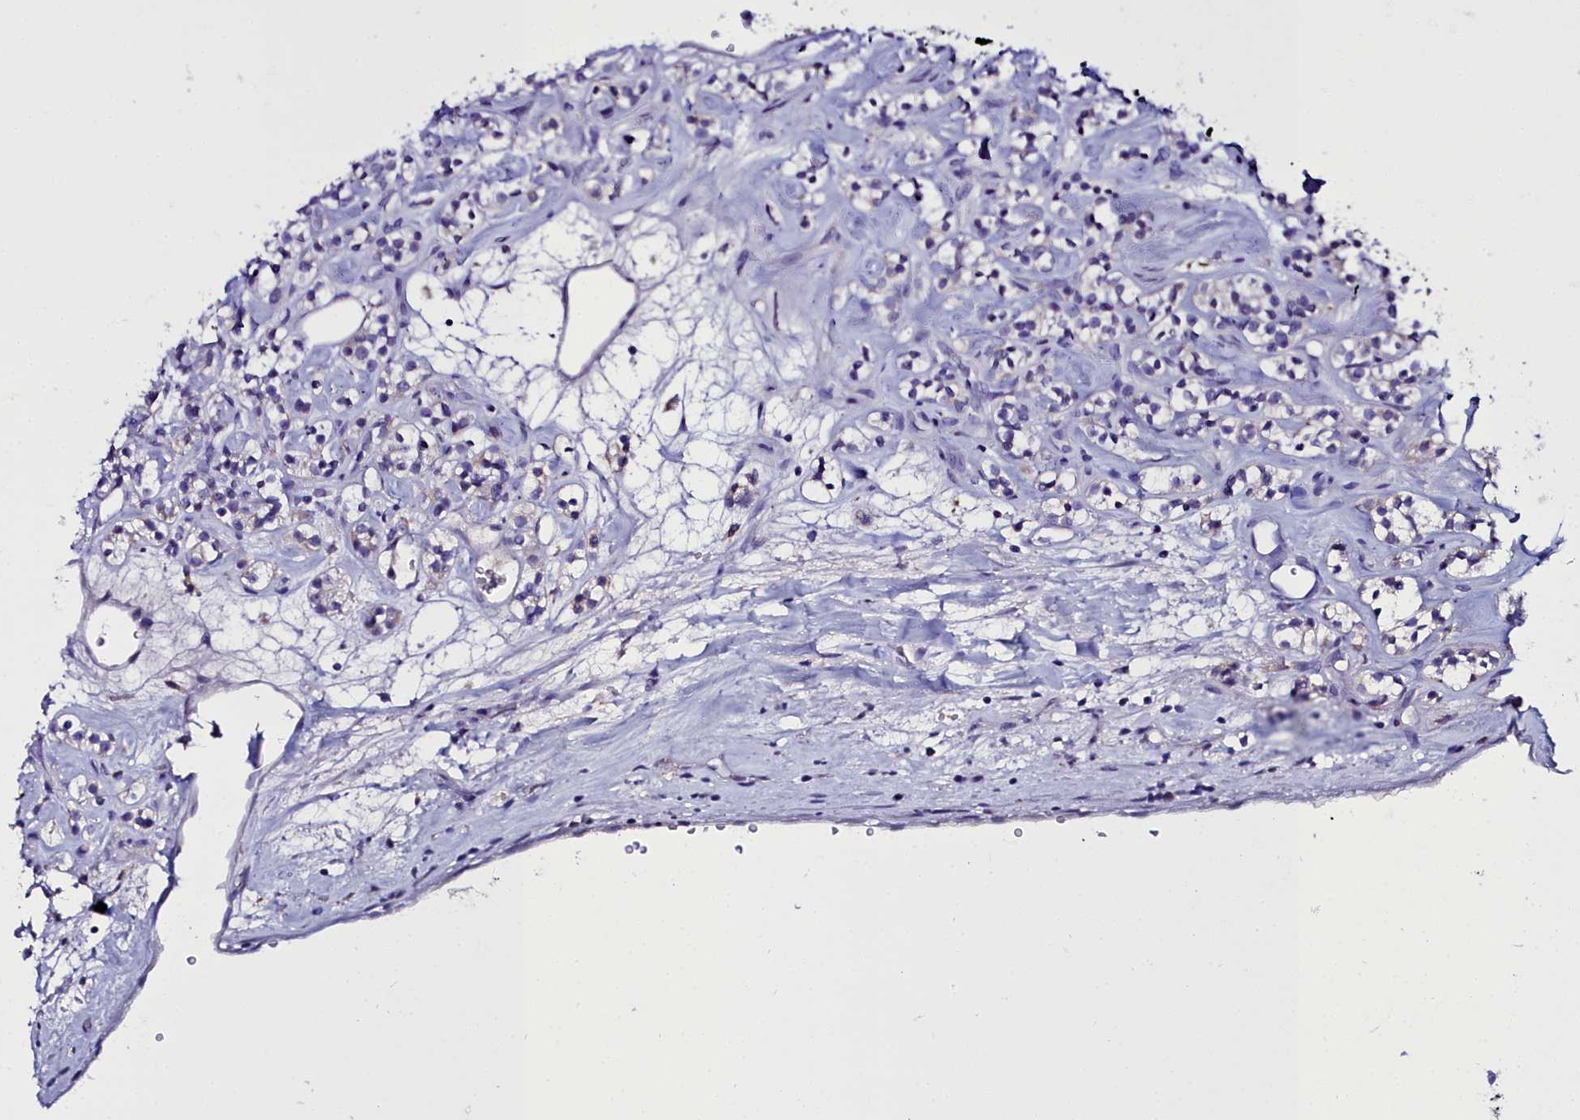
{"staining": {"intensity": "negative", "quantity": "none", "location": "none"}, "tissue": "renal cancer", "cell_type": "Tumor cells", "image_type": "cancer", "snomed": [{"axis": "morphology", "description": "Adenocarcinoma, NOS"}, {"axis": "topography", "description": "Kidney"}], "caption": "Tumor cells are negative for brown protein staining in renal adenocarcinoma.", "gene": "ELAPOR2", "patient": {"sex": "male", "age": 77}}